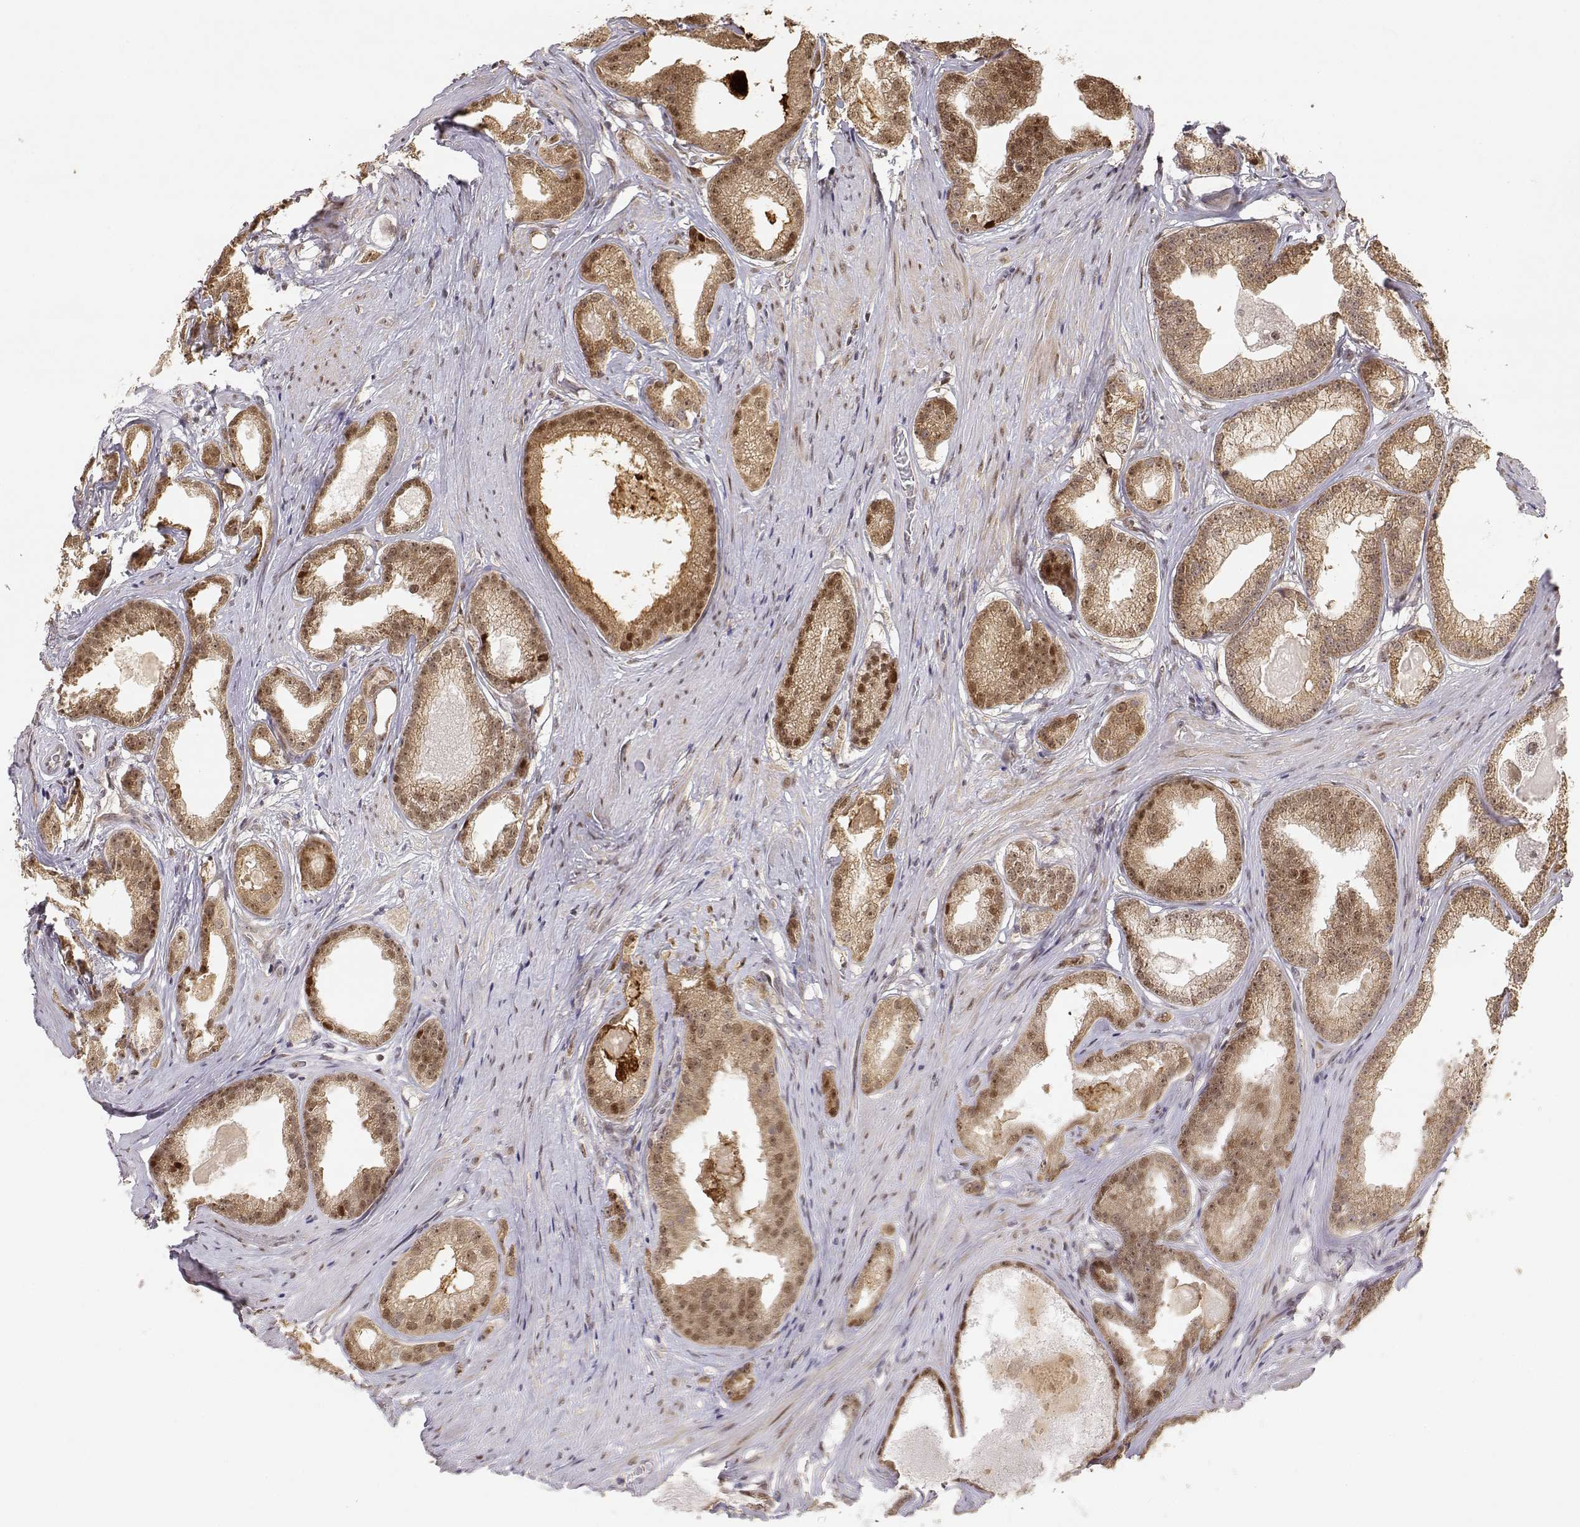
{"staining": {"intensity": "moderate", "quantity": ">75%", "location": "cytoplasmic/membranous,nuclear"}, "tissue": "prostate cancer", "cell_type": "Tumor cells", "image_type": "cancer", "snomed": [{"axis": "morphology", "description": "Adenocarcinoma, Low grade"}, {"axis": "topography", "description": "Prostate"}], "caption": "High-power microscopy captured an immunohistochemistry image of prostate cancer, revealing moderate cytoplasmic/membranous and nuclear staining in about >75% of tumor cells.", "gene": "BRCA1", "patient": {"sex": "male", "age": 65}}